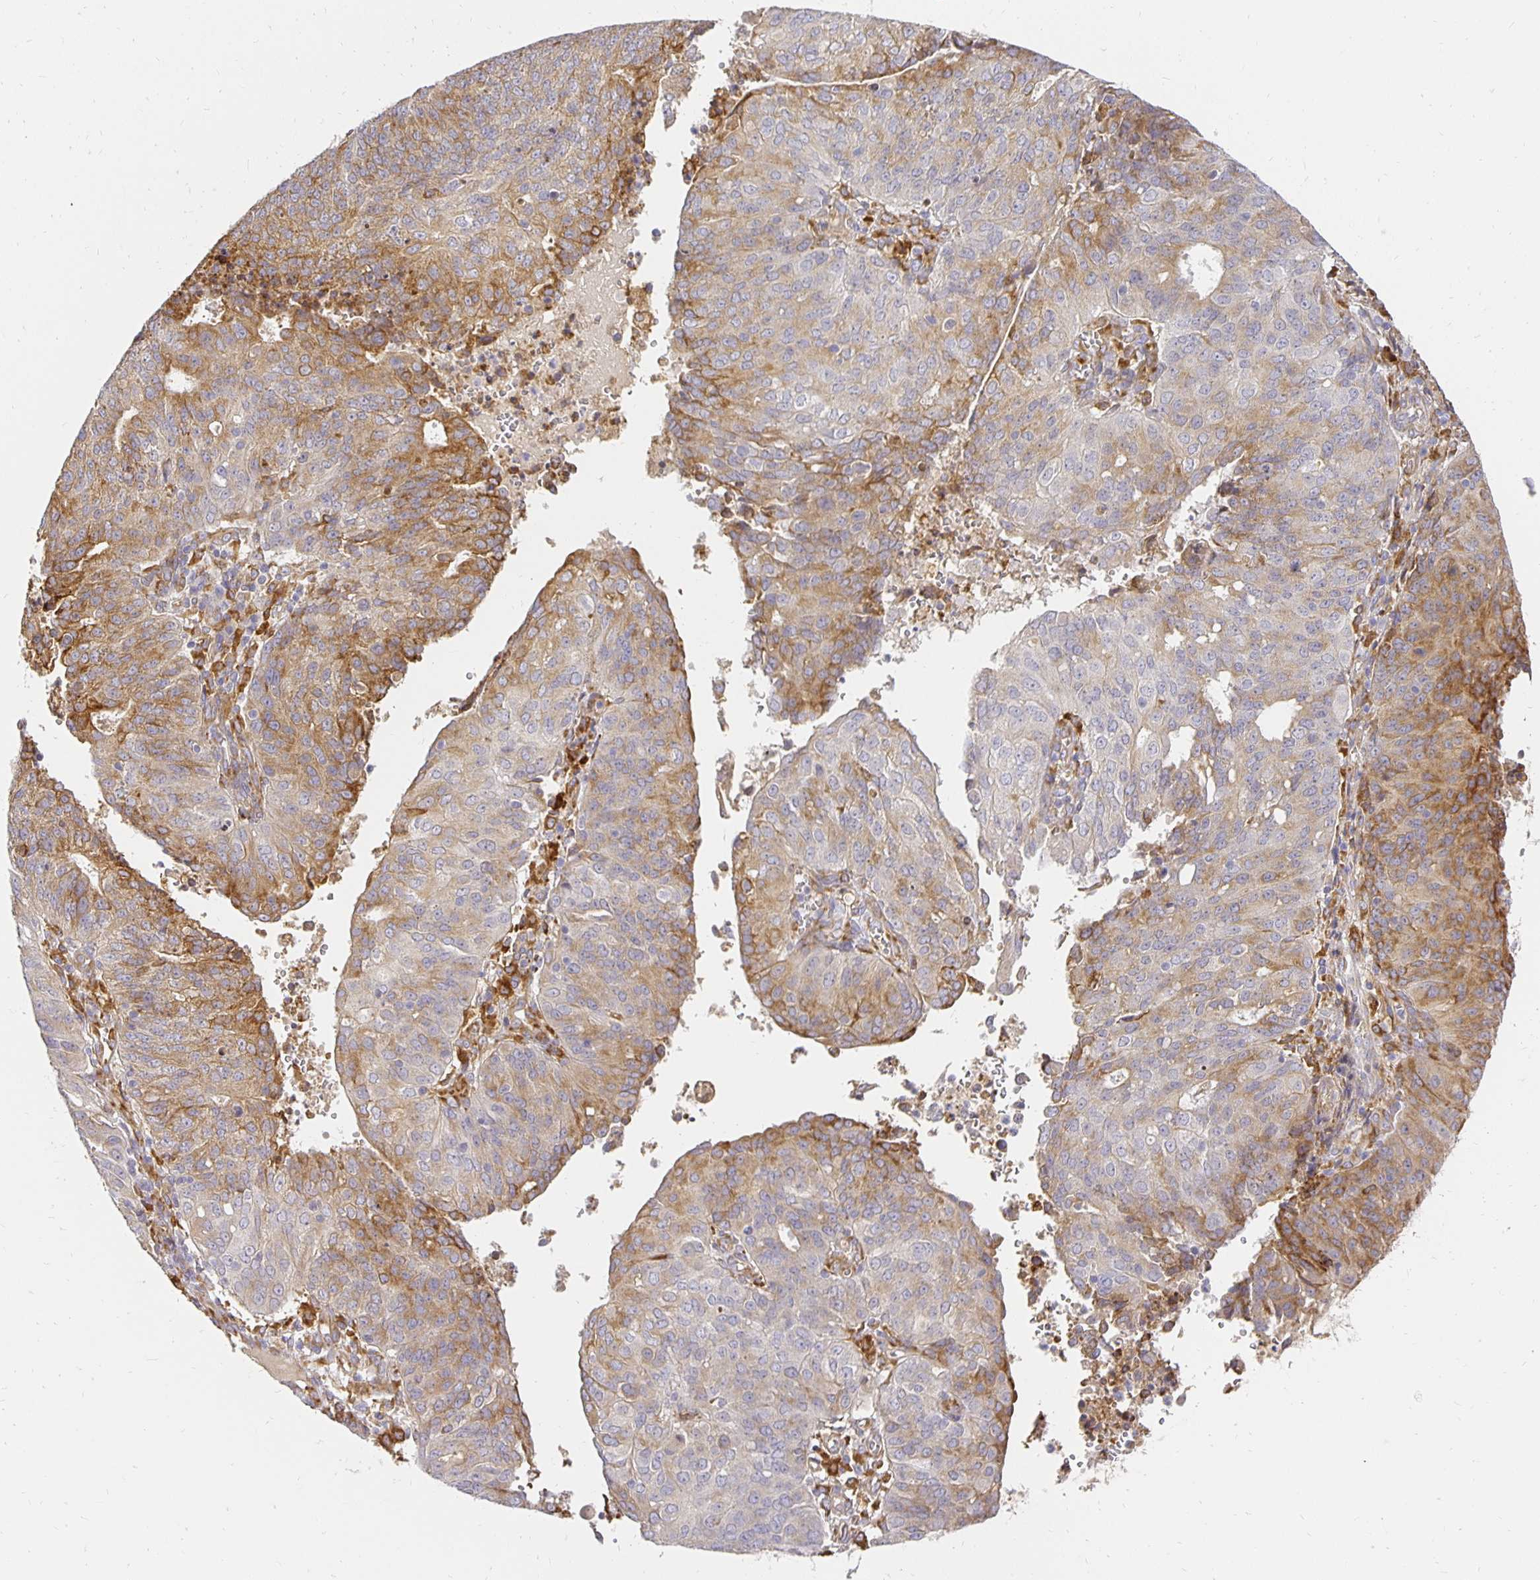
{"staining": {"intensity": "moderate", "quantity": ">75%", "location": "cytoplasmic/membranous"}, "tissue": "endometrial cancer", "cell_type": "Tumor cells", "image_type": "cancer", "snomed": [{"axis": "morphology", "description": "Adenocarcinoma, NOS"}, {"axis": "topography", "description": "Endometrium"}], "caption": "High-magnification brightfield microscopy of endometrial cancer stained with DAB (brown) and counterstained with hematoxylin (blue). tumor cells exhibit moderate cytoplasmic/membranous staining is present in approximately>75% of cells. The staining is performed using DAB brown chromogen to label protein expression. The nuclei are counter-stained blue using hematoxylin.", "gene": "PLOD1", "patient": {"sex": "female", "age": 82}}